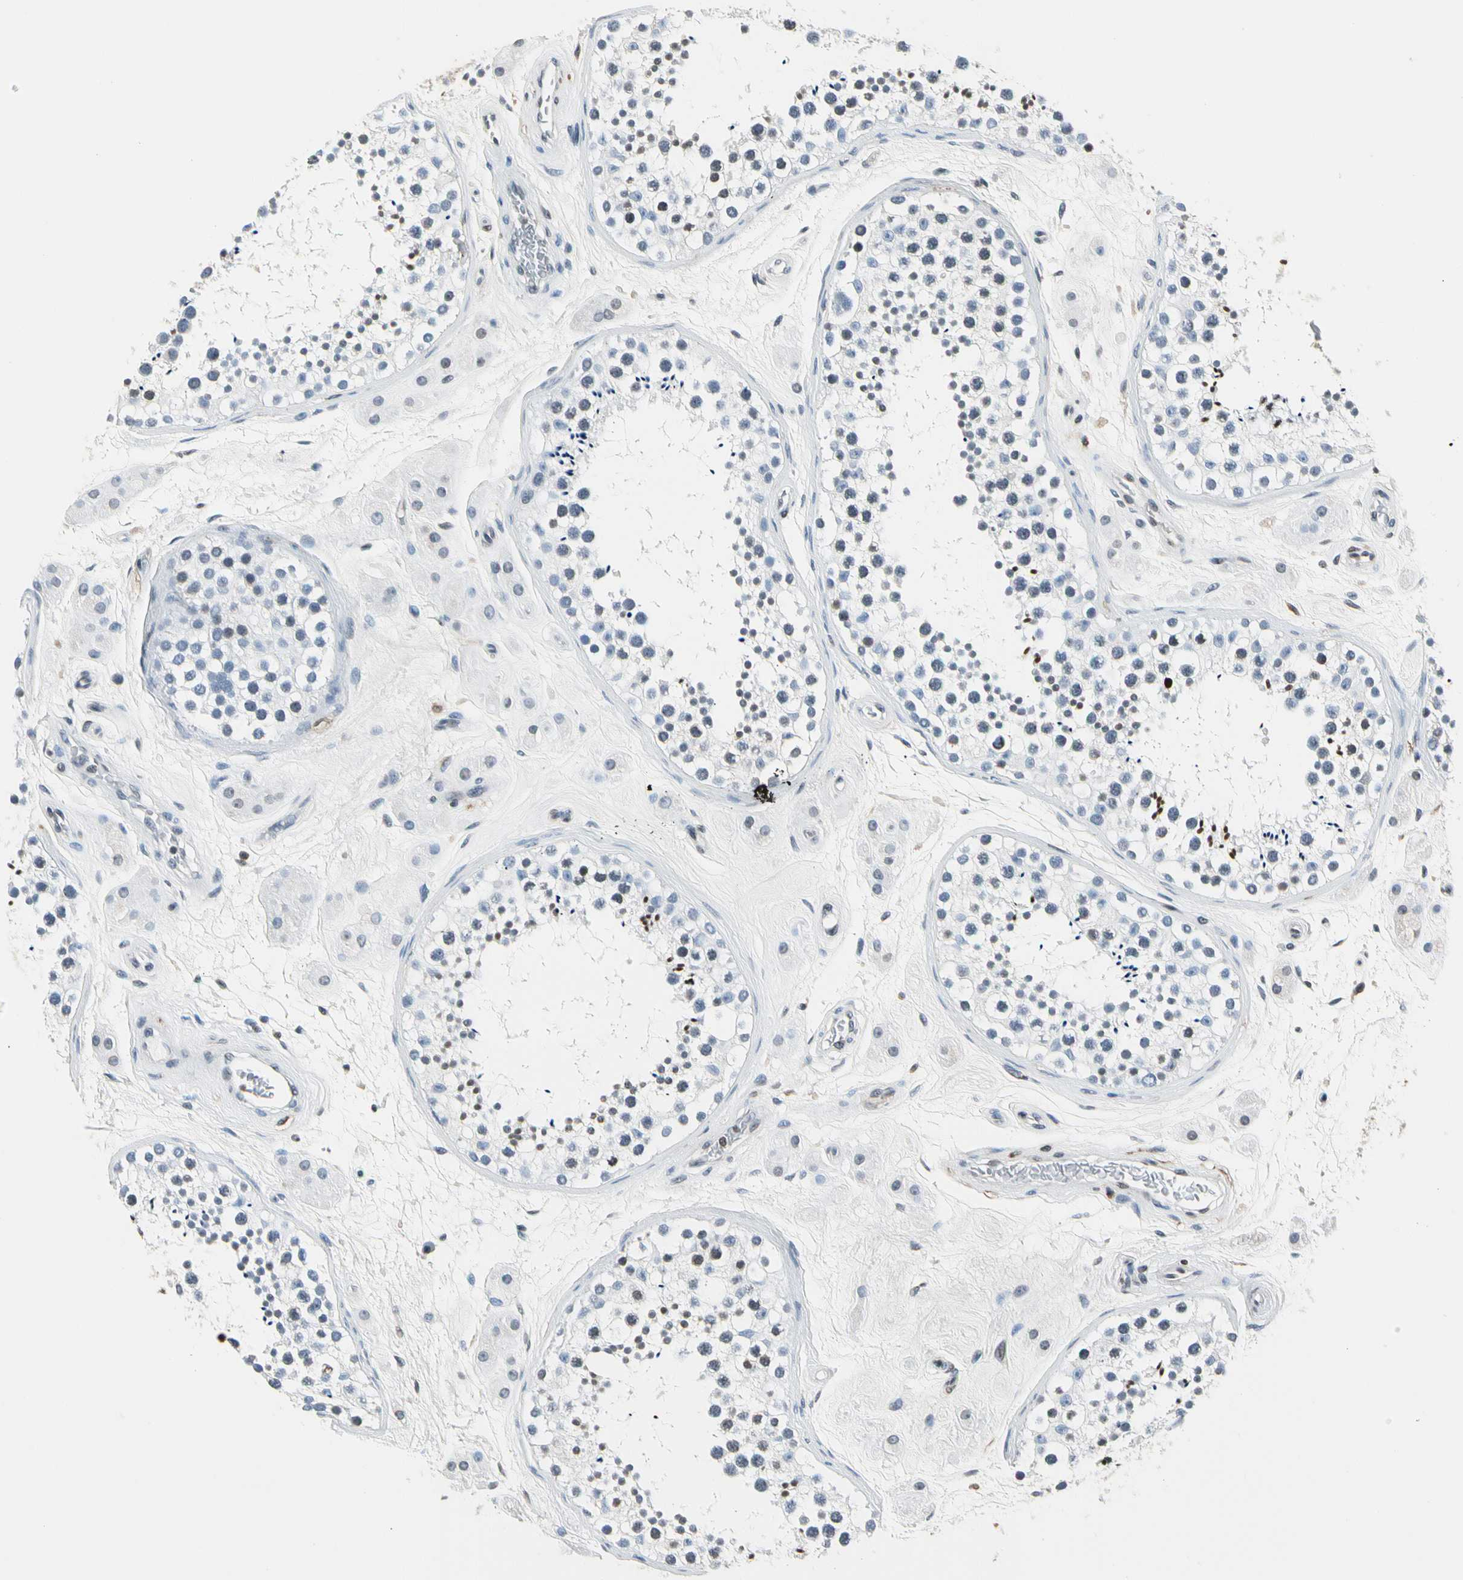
{"staining": {"intensity": "moderate", "quantity": "<25%", "location": "nuclear"}, "tissue": "testis", "cell_type": "Cells in seminiferous ducts", "image_type": "normal", "snomed": [{"axis": "morphology", "description": "Normal tissue, NOS"}, {"axis": "topography", "description": "Testis"}], "caption": "Cells in seminiferous ducts reveal low levels of moderate nuclear positivity in about <25% of cells in benign human testis.", "gene": "FER", "patient": {"sex": "male", "age": 38}}